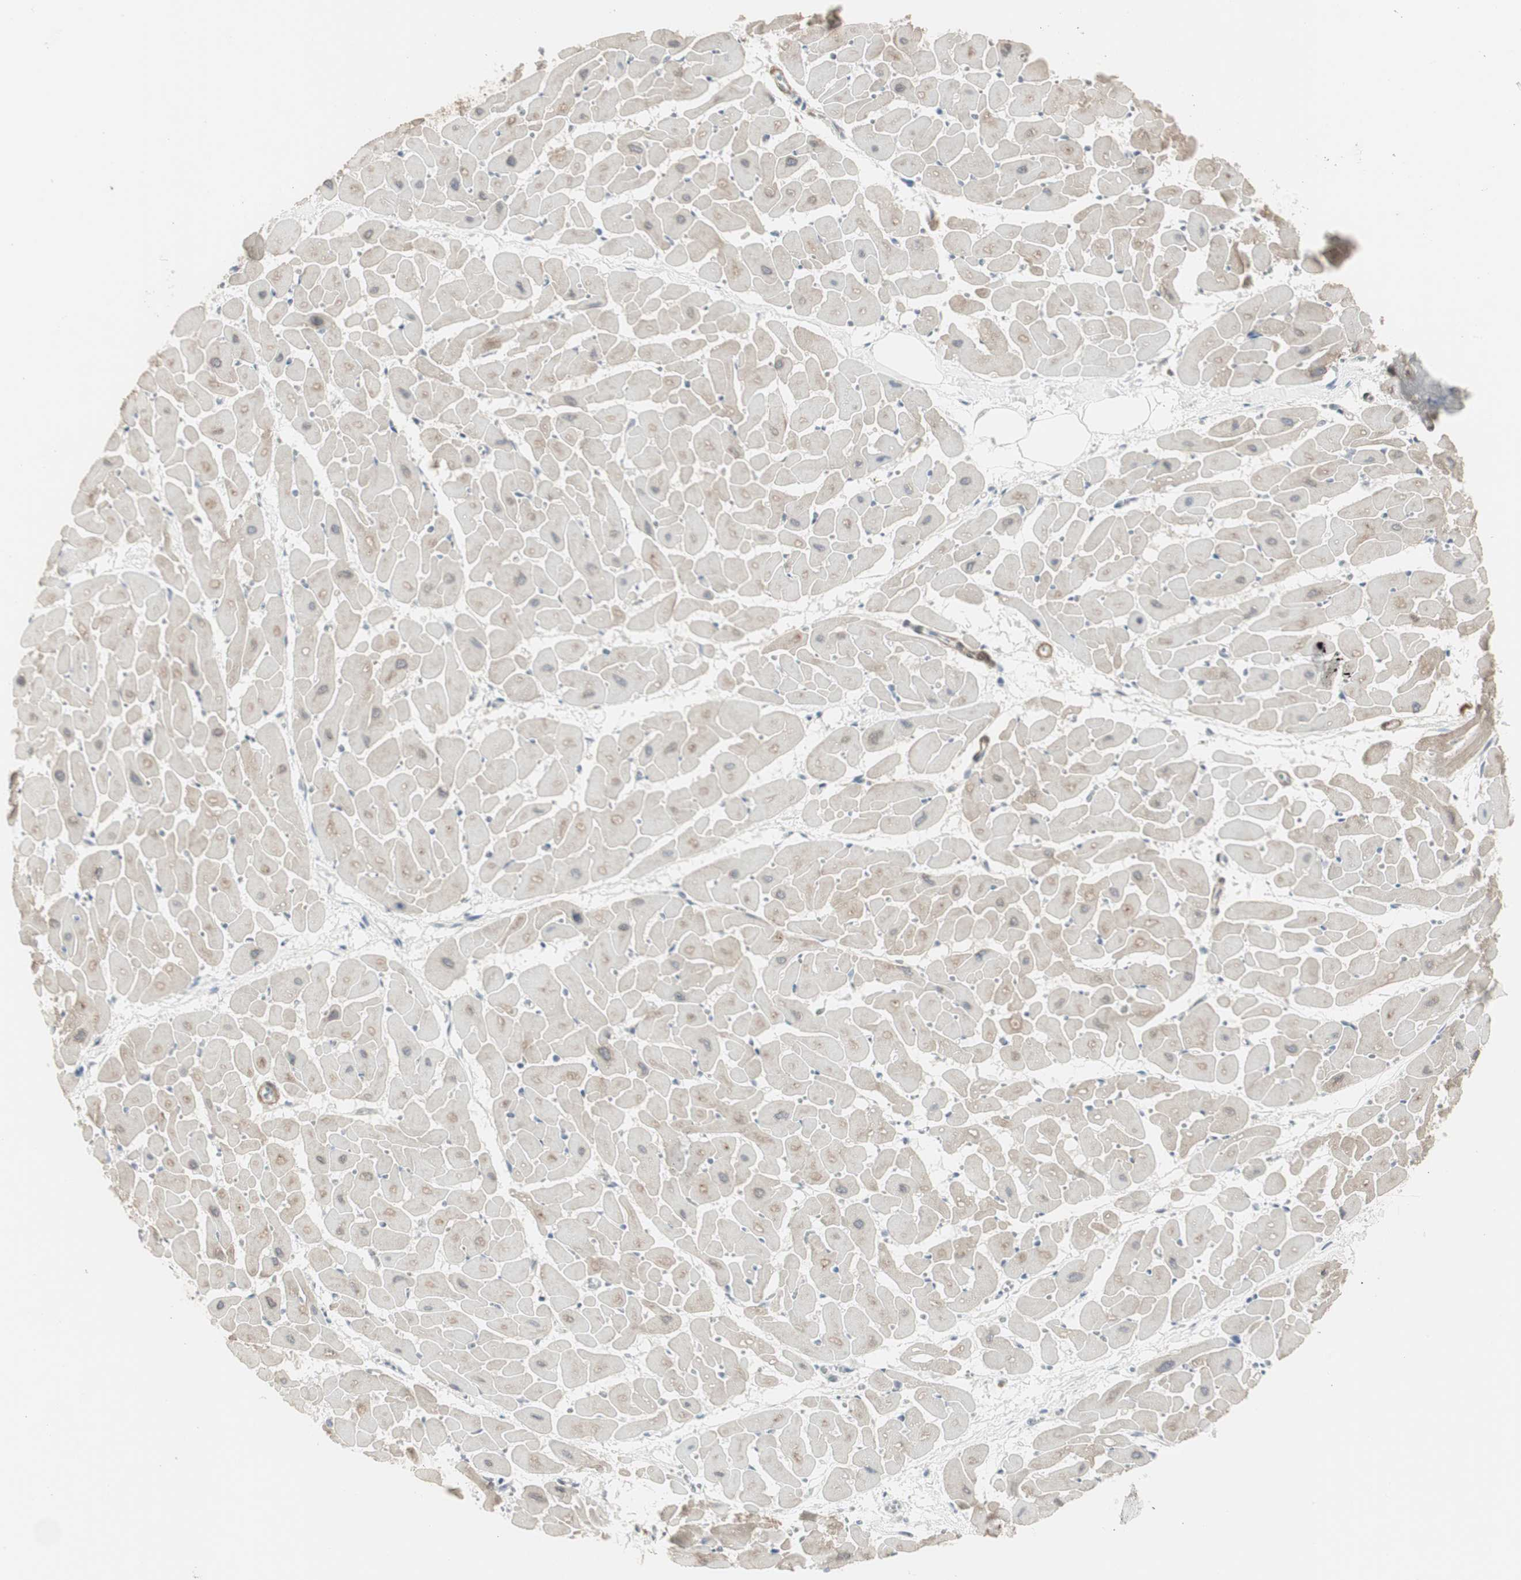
{"staining": {"intensity": "moderate", "quantity": "25%-75%", "location": "cytoplasmic/membranous"}, "tissue": "heart muscle", "cell_type": "Cardiomyocytes", "image_type": "normal", "snomed": [{"axis": "morphology", "description": "Normal tissue, NOS"}, {"axis": "topography", "description": "Heart"}], "caption": "DAB immunohistochemical staining of benign human heart muscle shows moderate cytoplasmic/membranous protein expression in about 25%-75% of cardiomyocytes.", "gene": "DMPK", "patient": {"sex": "female", "age": 19}}